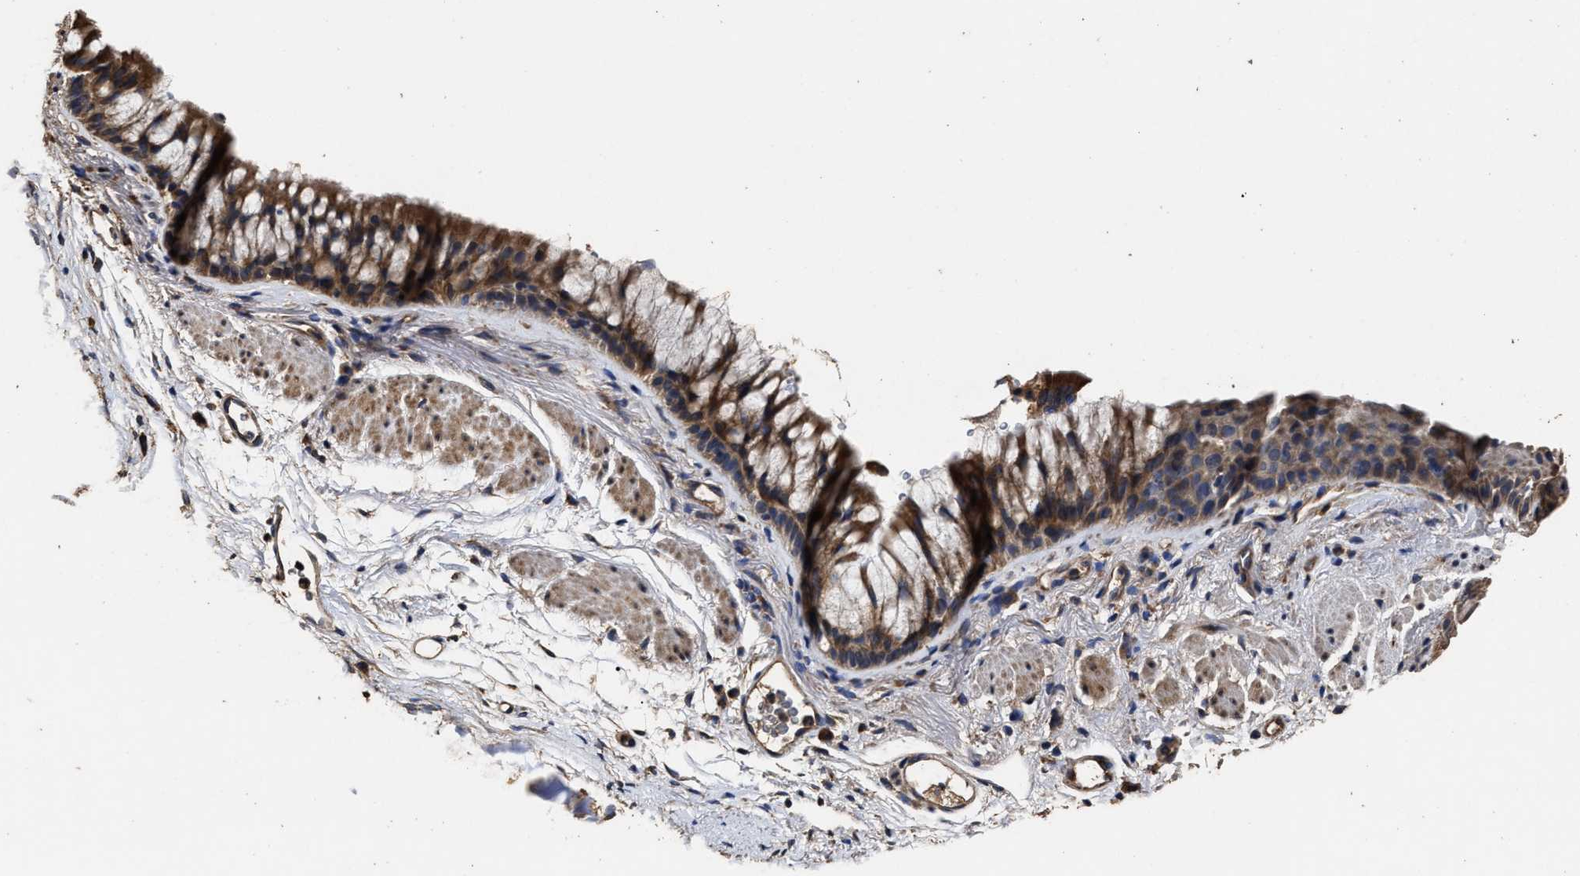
{"staining": {"intensity": "moderate", "quantity": ">75%", "location": "cytoplasmic/membranous"}, "tissue": "bronchus", "cell_type": "Respiratory epithelial cells", "image_type": "normal", "snomed": [{"axis": "morphology", "description": "Normal tissue, NOS"}, {"axis": "topography", "description": "Cartilage tissue"}, {"axis": "topography", "description": "Bronchus"}], "caption": "Immunohistochemical staining of normal human bronchus shows >75% levels of moderate cytoplasmic/membranous protein positivity in approximately >75% of respiratory epithelial cells. Using DAB (brown) and hematoxylin (blue) stains, captured at high magnification using brightfield microscopy.", "gene": "PPM1K", "patient": {"sex": "female", "age": 53}}